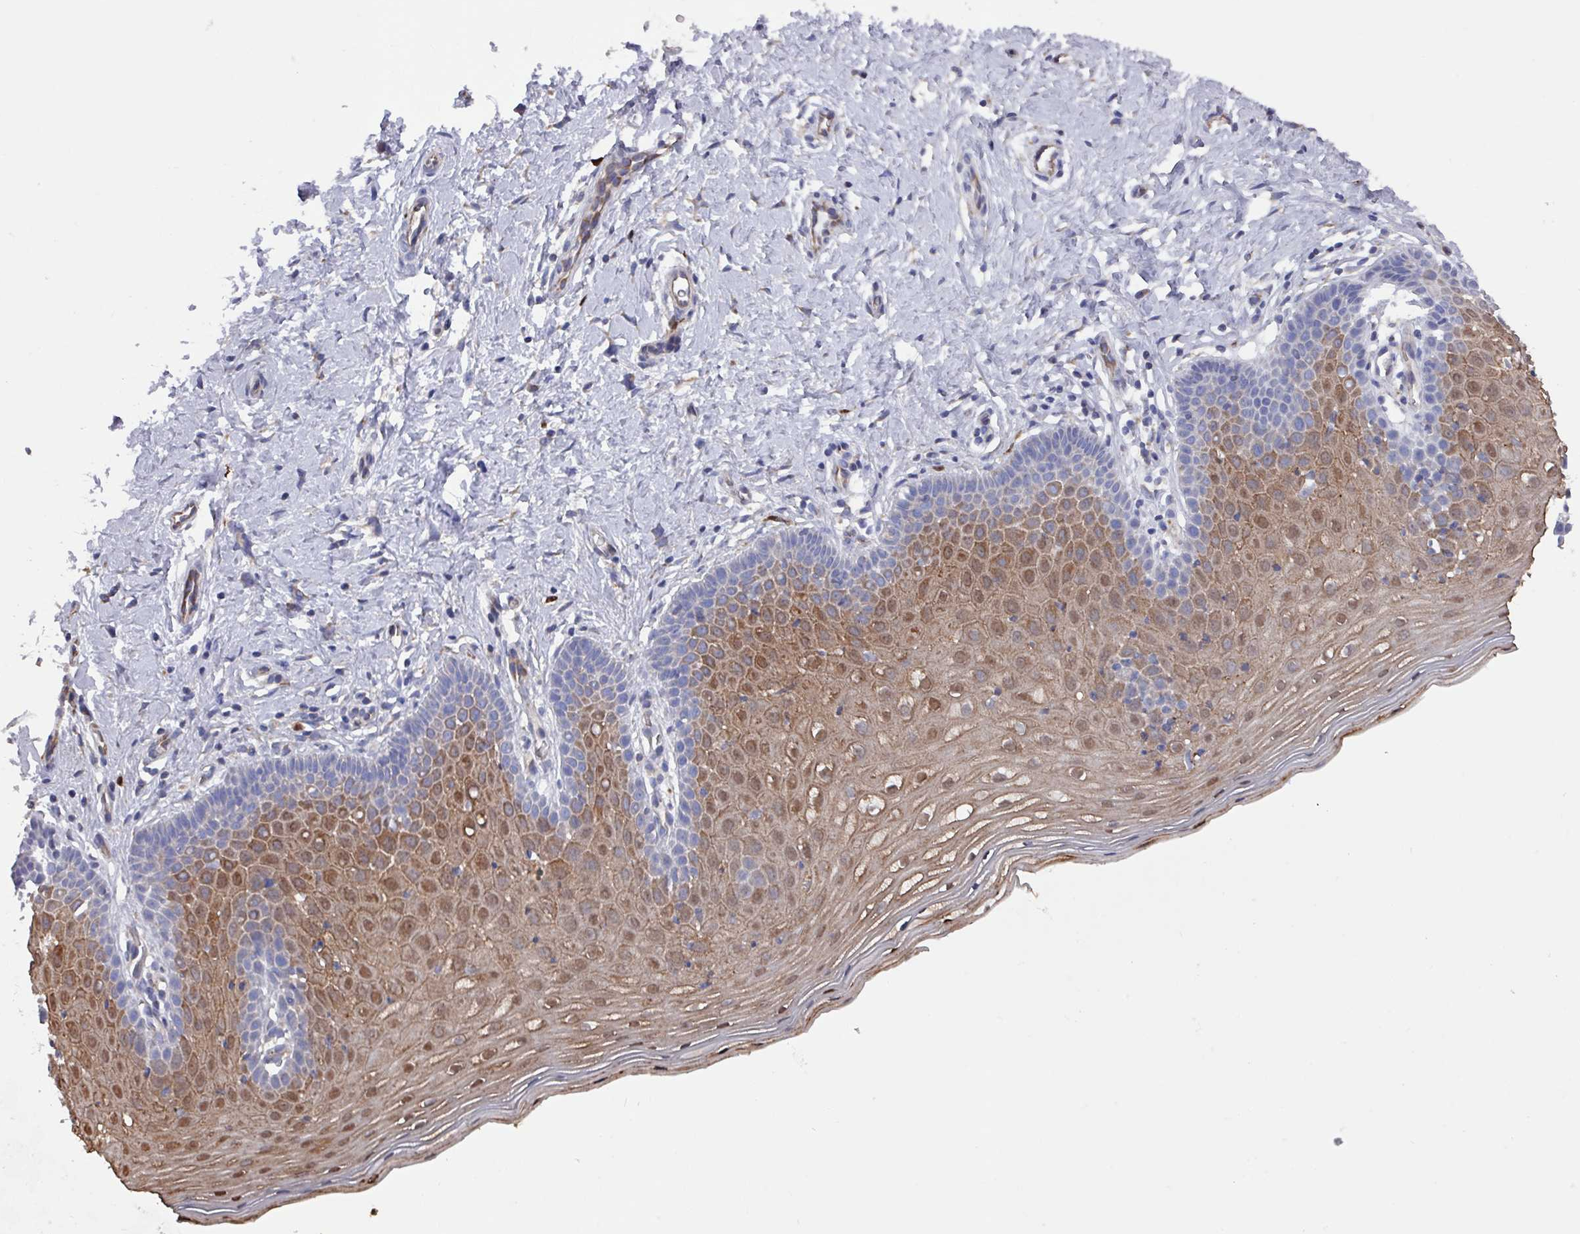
{"staining": {"intensity": "strong", "quantity": "<25%", "location": "cytoplasmic/membranous,nuclear"}, "tissue": "cervix", "cell_type": "Squamous epithelial cells", "image_type": "normal", "snomed": [{"axis": "morphology", "description": "Normal tissue, NOS"}, {"axis": "topography", "description": "Cervix"}], "caption": "Normal cervix shows strong cytoplasmic/membranous,nuclear expression in about <25% of squamous epithelial cells Immunohistochemistry (ihc) stains the protein in brown and the nuclei are stained blue..", "gene": "UQCC2", "patient": {"sex": "female", "age": 36}}